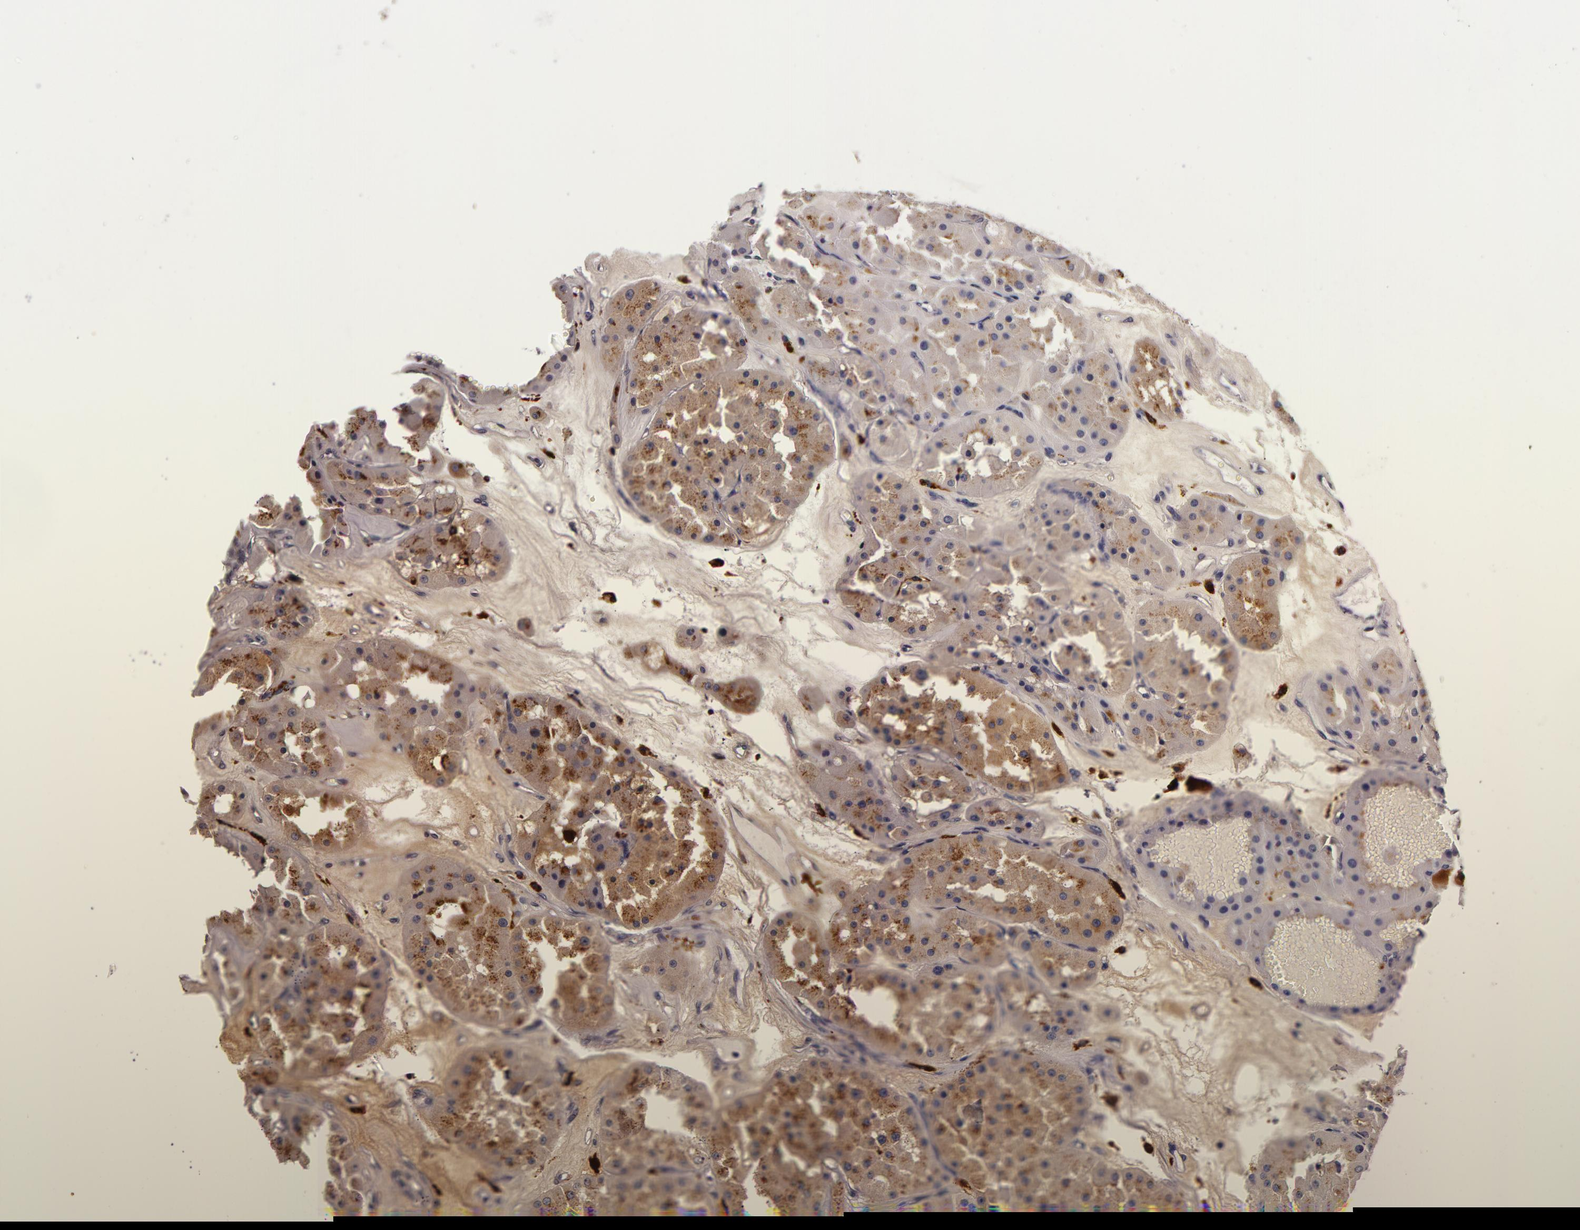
{"staining": {"intensity": "moderate", "quantity": "25%-75%", "location": "cytoplasmic/membranous"}, "tissue": "renal cancer", "cell_type": "Tumor cells", "image_type": "cancer", "snomed": [{"axis": "morphology", "description": "Adenocarcinoma, uncertain malignant potential"}, {"axis": "topography", "description": "Kidney"}], "caption": "This is a histology image of immunohistochemistry (IHC) staining of renal adenocarcinoma,  uncertain malignant potential, which shows moderate staining in the cytoplasmic/membranous of tumor cells.", "gene": "LGALS3BP", "patient": {"sex": "male", "age": 63}}